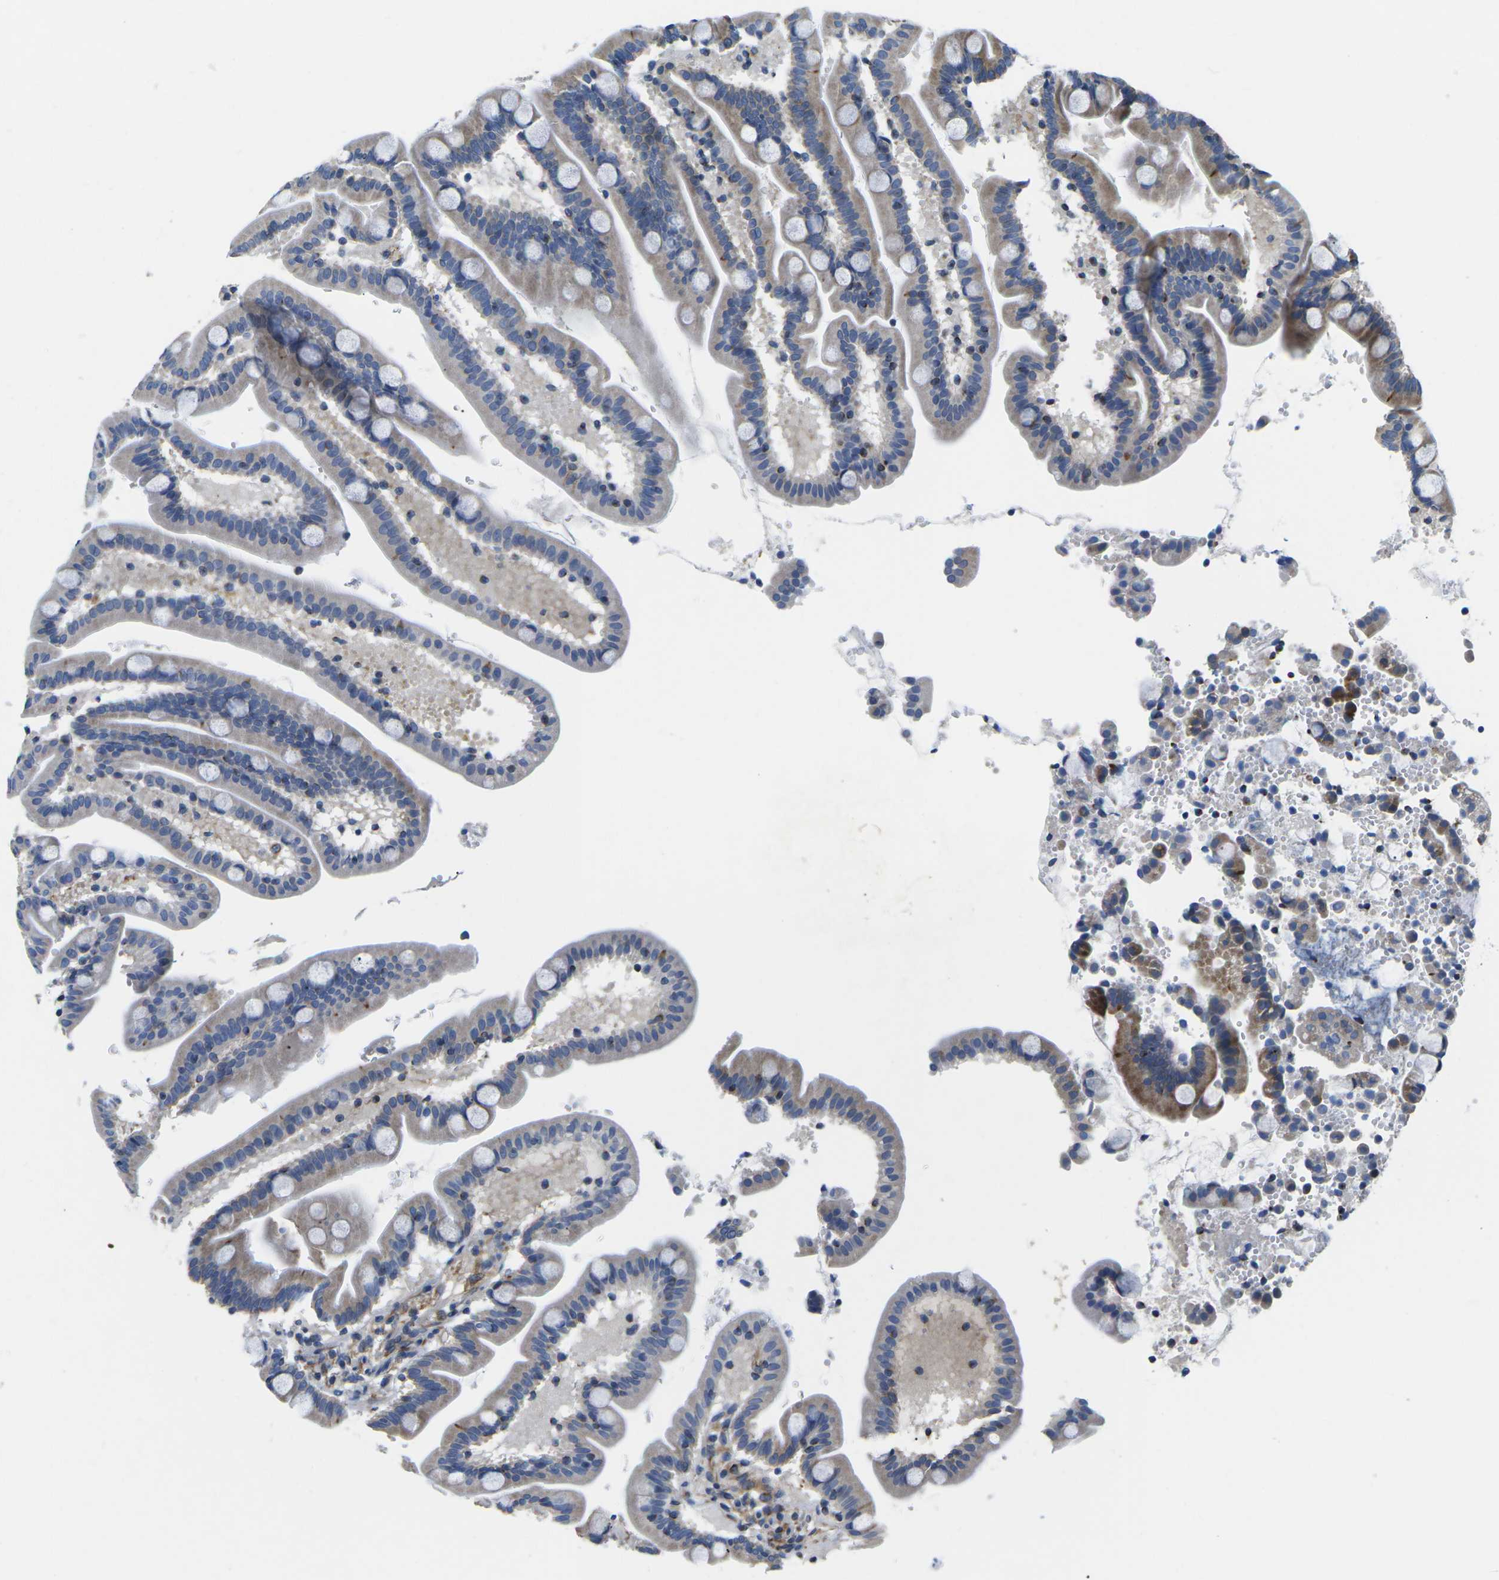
{"staining": {"intensity": "moderate", "quantity": "<25%", "location": "cytoplasmic/membranous"}, "tissue": "duodenum", "cell_type": "Glandular cells", "image_type": "normal", "snomed": [{"axis": "morphology", "description": "Normal tissue, NOS"}, {"axis": "topography", "description": "Duodenum"}], "caption": "Protein staining reveals moderate cytoplasmic/membranous positivity in approximately <25% of glandular cells in normal duodenum. Using DAB (3,3'-diaminobenzidine) (brown) and hematoxylin (blue) stains, captured at high magnification using brightfield microscopy.", "gene": "TMEFF2", "patient": {"sex": "male", "age": 54}}